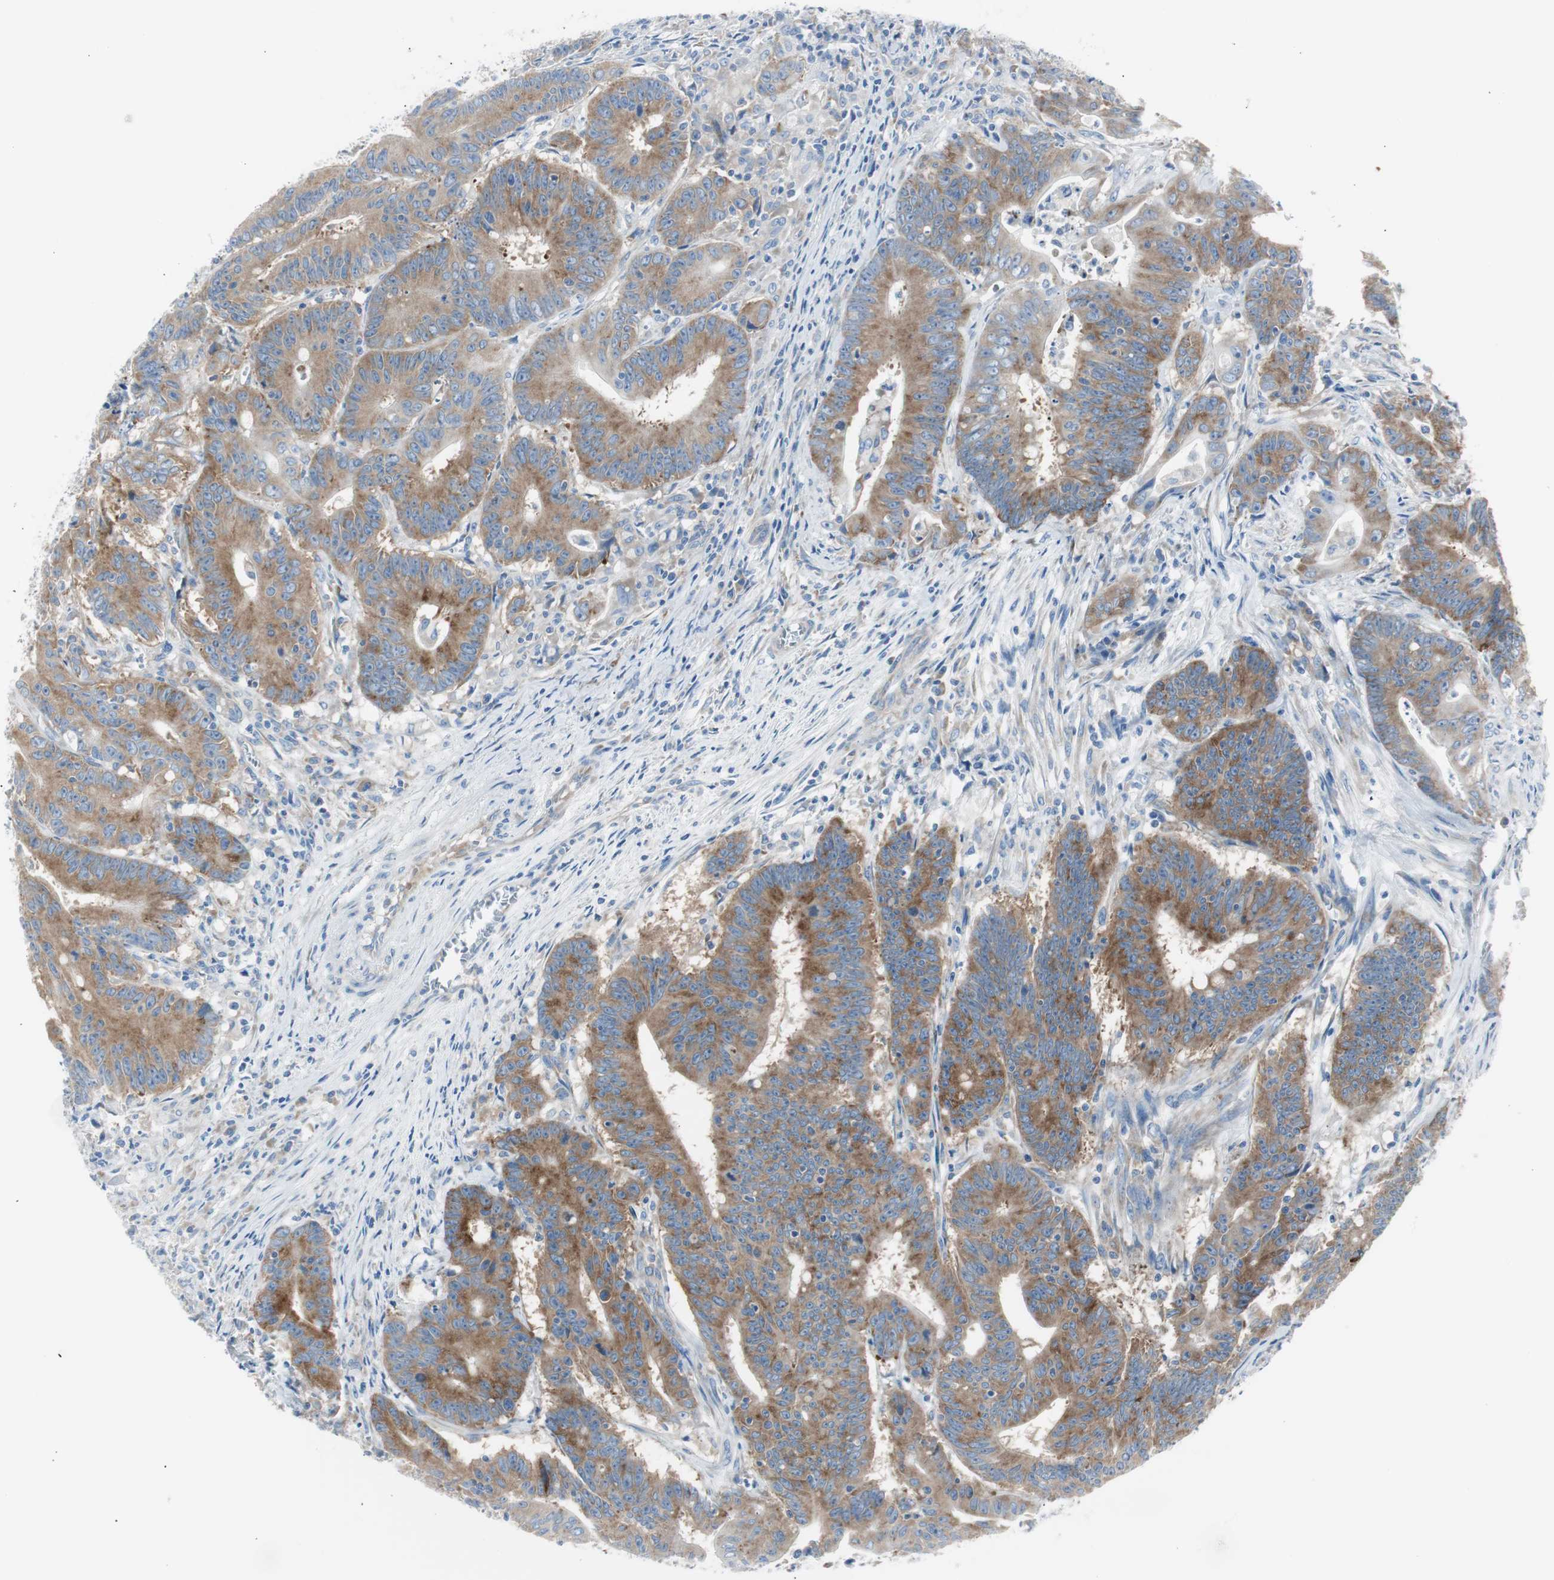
{"staining": {"intensity": "moderate", "quantity": ">75%", "location": "cytoplasmic/membranous"}, "tissue": "colorectal cancer", "cell_type": "Tumor cells", "image_type": "cancer", "snomed": [{"axis": "morphology", "description": "Adenocarcinoma, NOS"}, {"axis": "topography", "description": "Colon"}], "caption": "Colorectal cancer (adenocarcinoma) was stained to show a protein in brown. There is medium levels of moderate cytoplasmic/membranous positivity in about >75% of tumor cells. The protein is shown in brown color, while the nuclei are stained blue.", "gene": "RPS12", "patient": {"sex": "male", "age": 45}}